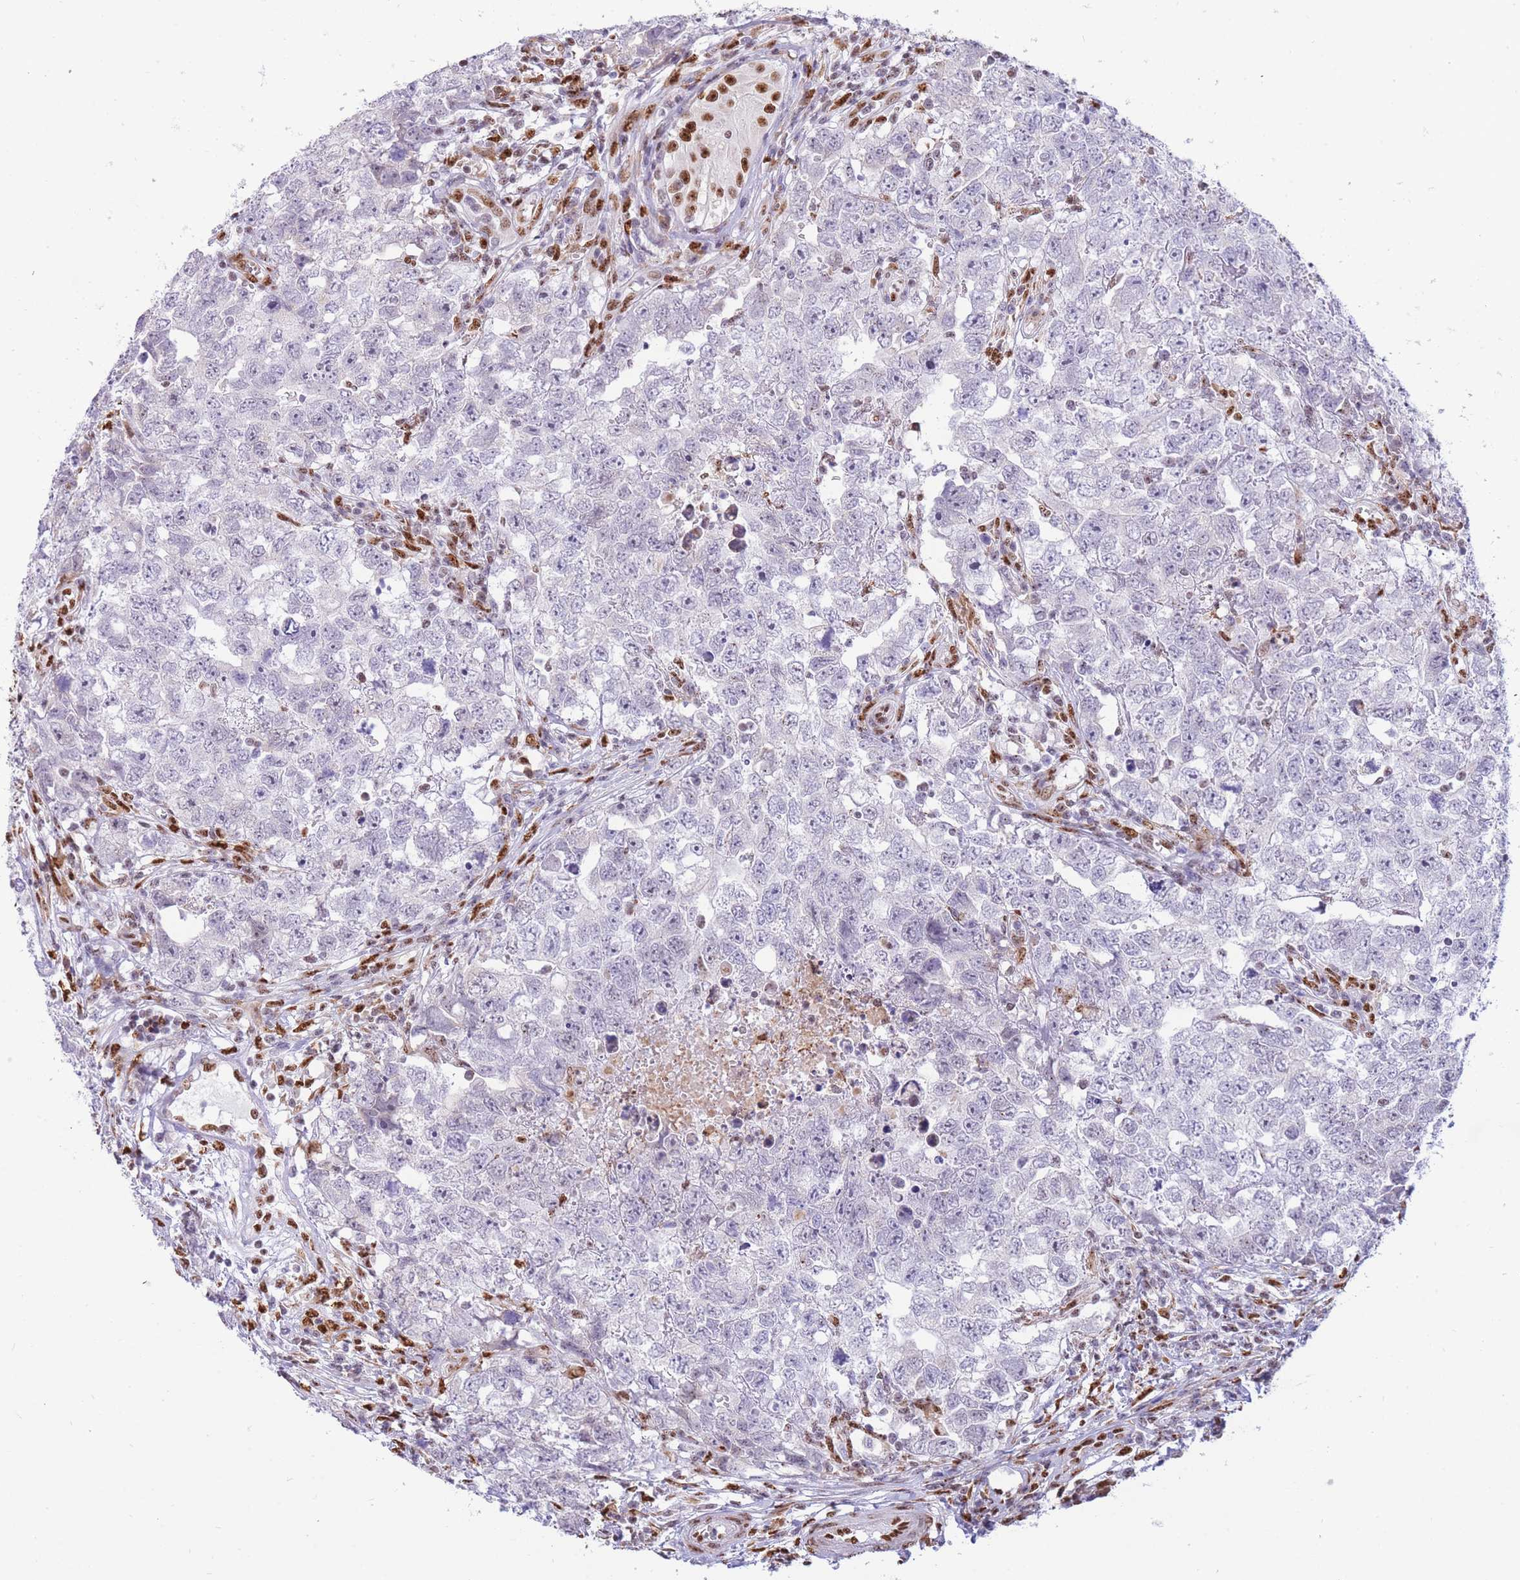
{"staining": {"intensity": "negative", "quantity": "none", "location": "none"}, "tissue": "testis cancer", "cell_type": "Tumor cells", "image_type": "cancer", "snomed": [{"axis": "morphology", "description": "Carcinoma, Embryonal, NOS"}, {"axis": "topography", "description": "Testis"}], "caption": "IHC image of neoplastic tissue: human testis cancer stained with DAB (3,3'-diaminobenzidine) demonstrates no significant protein staining in tumor cells.", "gene": "FAM153A", "patient": {"sex": "male", "age": 22}}